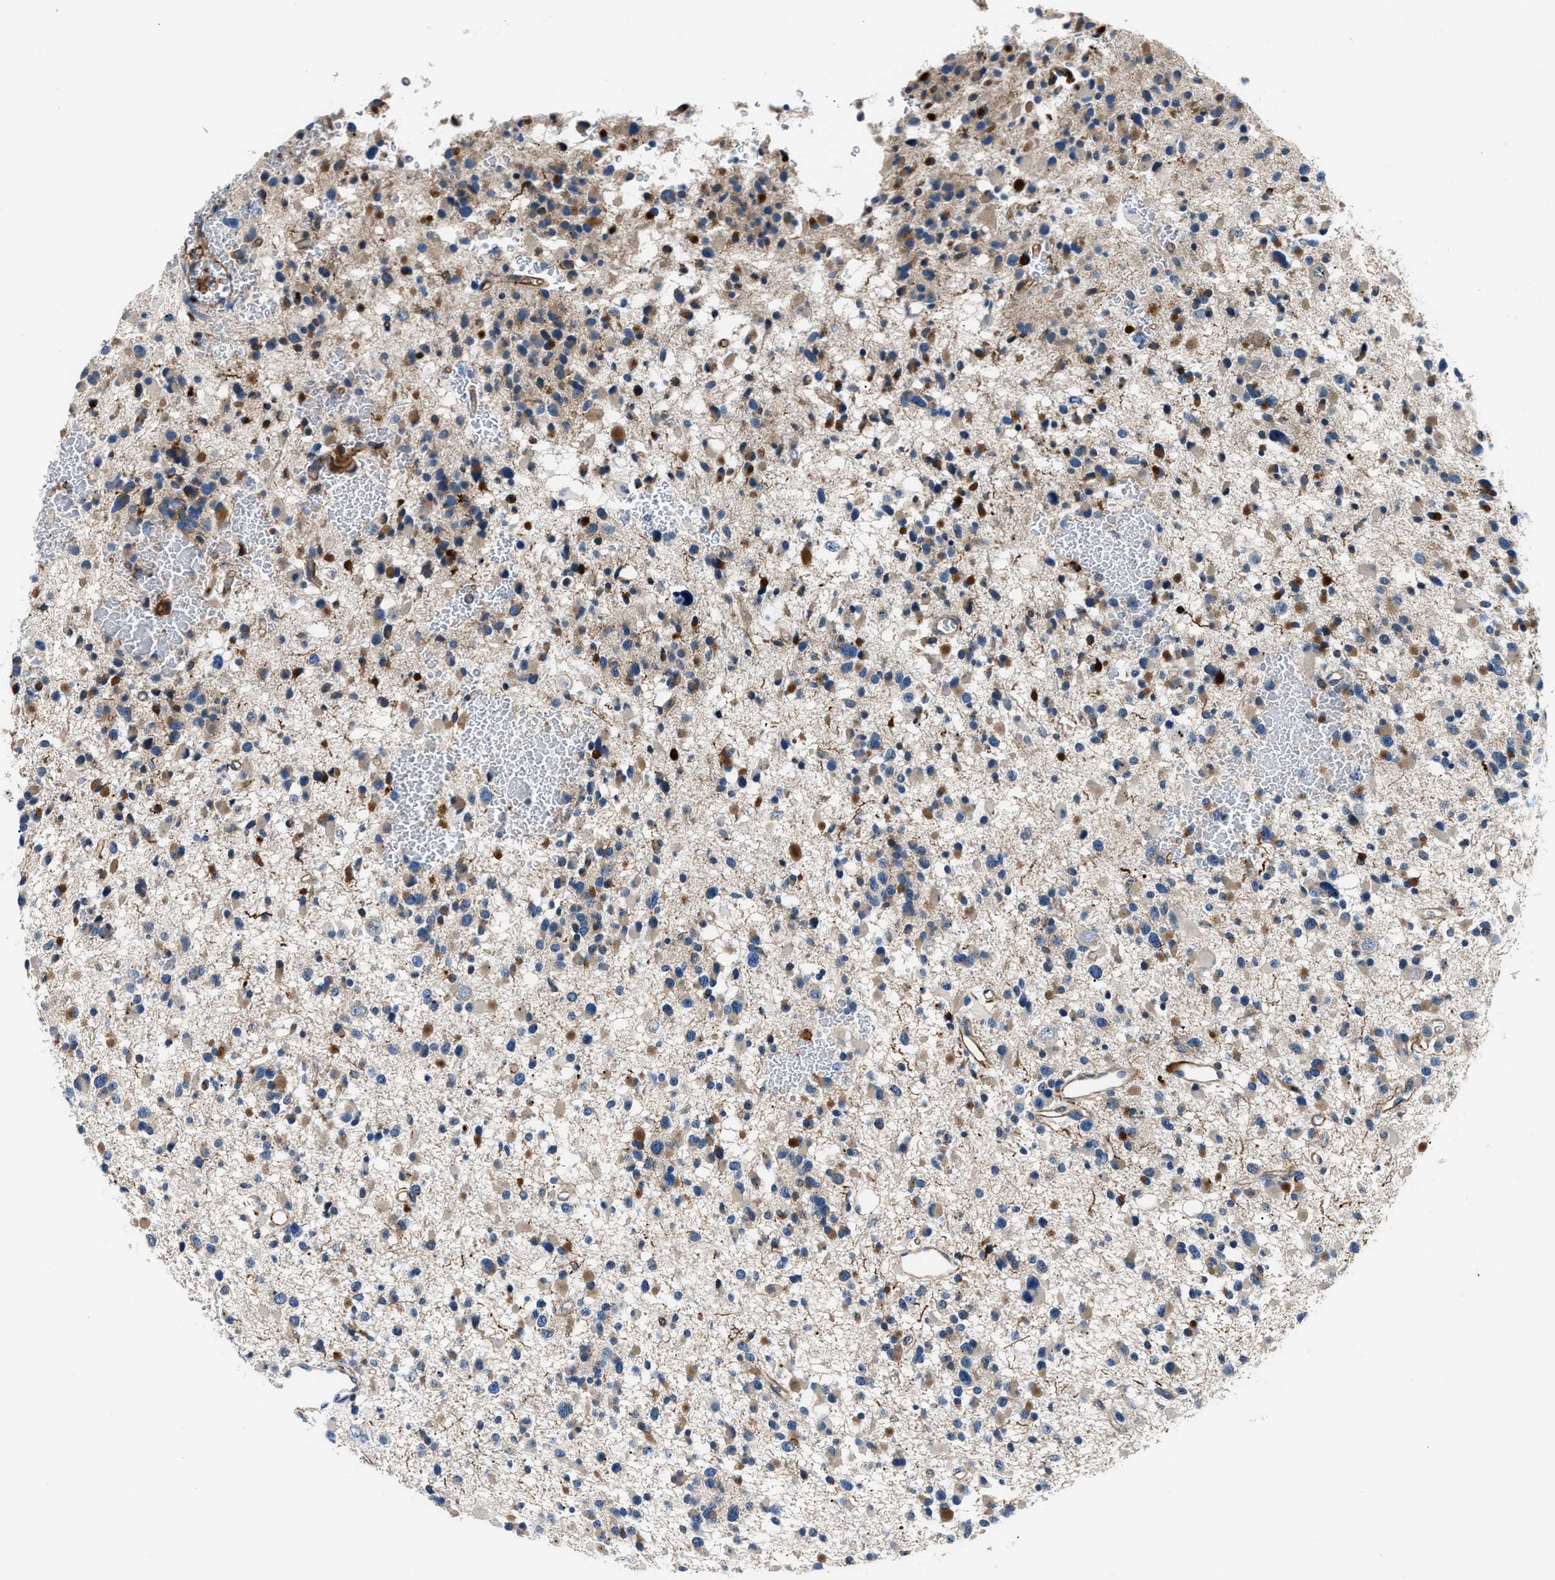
{"staining": {"intensity": "weak", "quantity": "25%-75%", "location": "cytoplasmic/membranous"}, "tissue": "glioma", "cell_type": "Tumor cells", "image_type": "cancer", "snomed": [{"axis": "morphology", "description": "Glioma, malignant, Low grade"}, {"axis": "topography", "description": "Brain"}], "caption": "Protein expression analysis of glioma shows weak cytoplasmic/membranous positivity in approximately 25%-75% of tumor cells. (Stains: DAB in brown, nuclei in blue, Microscopy: brightfield microscopy at high magnification).", "gene": "MPDZ", "patient": {"sex": "female", "age": 22}}